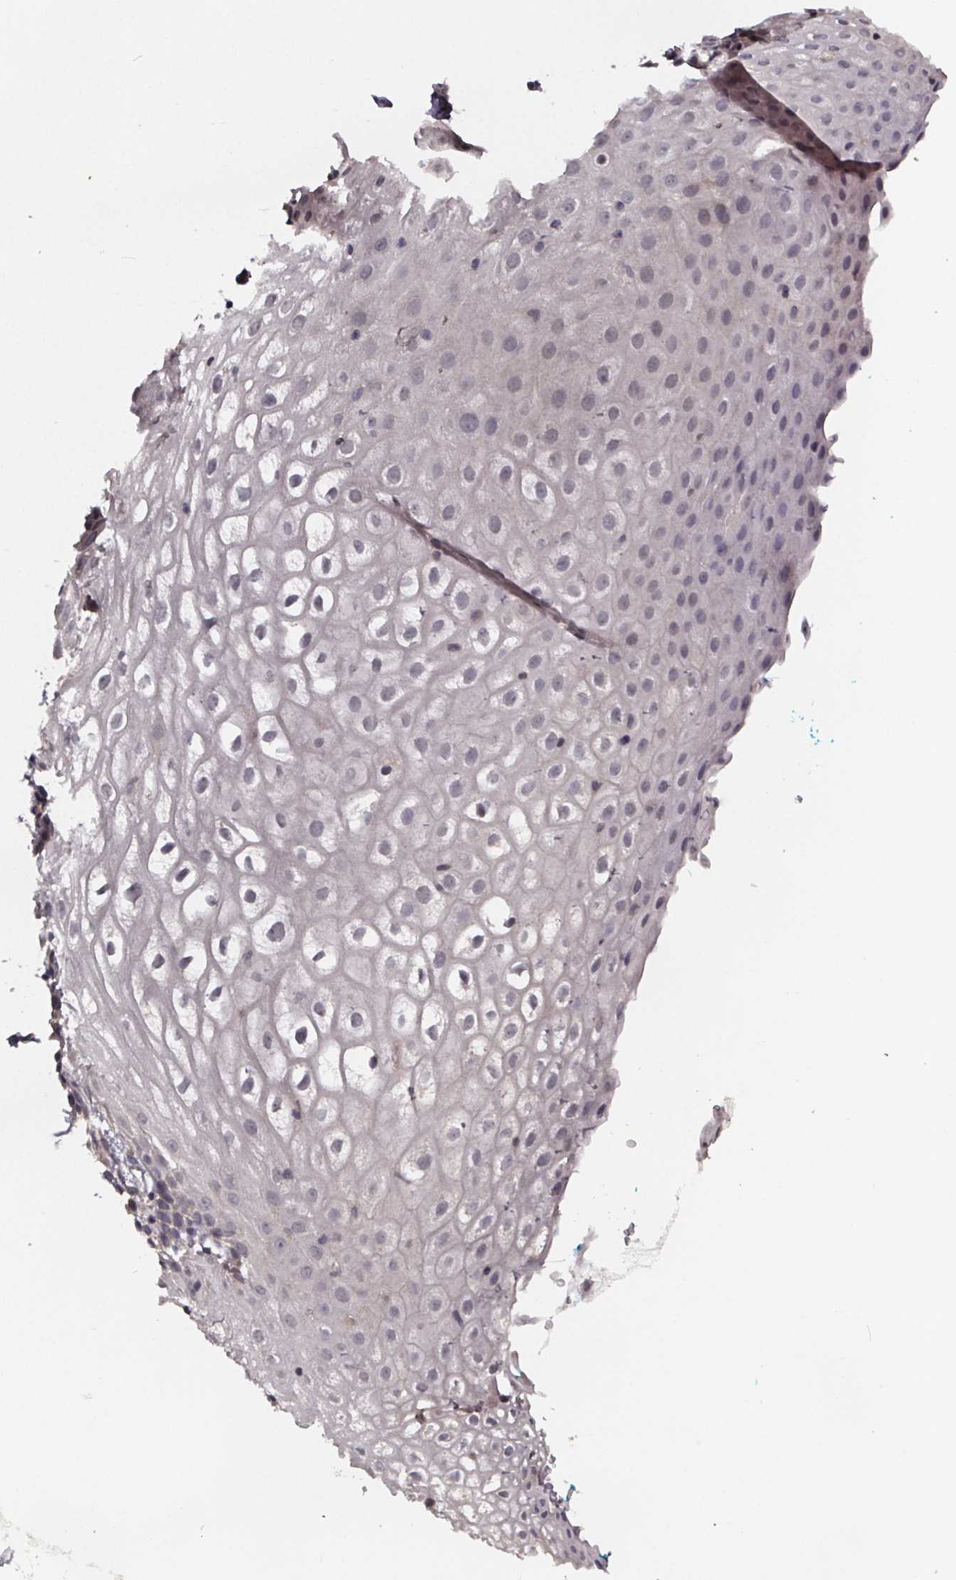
{"staining": {"intensity": "negative", "quantity": "none", "location": "none"}, "tissue": "vagina", "cell_type": "Squamous epithelial cells", "image_type": "normal", "snomed": [{"axis": "morphology", "description": "Normal tissue, NOS"}, {"axis": "morphology", "description": "Adenocarcinoma, NOS"}, {"axis": "topography", "description": "Rectum"}, {"axis": "topography", "description": "Vagina"}, {"axis": "topography", "description": "Peripheral nerve tissue"}], "caption": "The IHC image has no significant positivity in squamous epithelial cells of vagina.", "gene": "SMIM1", "patient": {"sex": "female", "age": 71}}